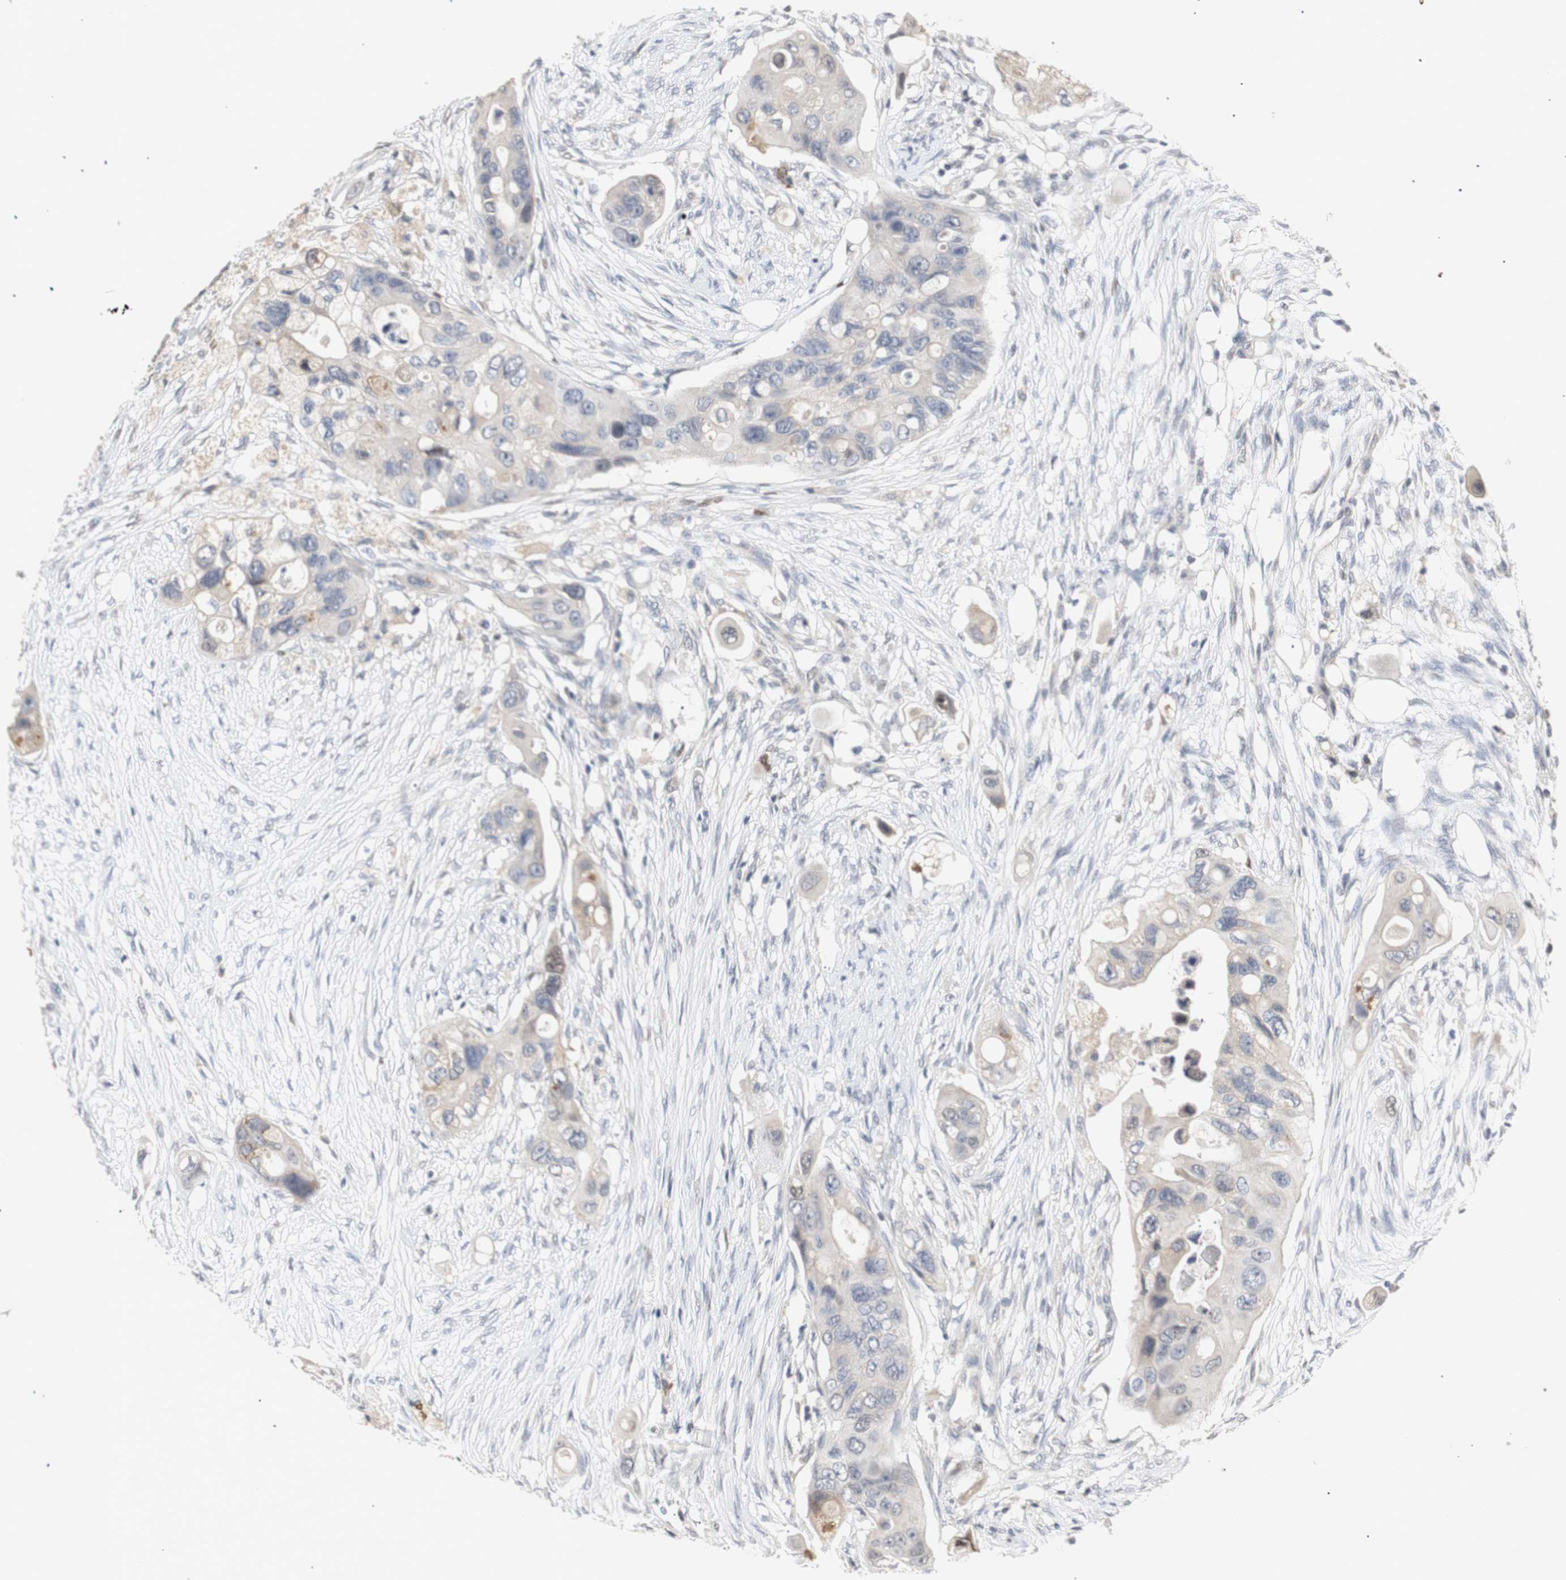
{"staining": {"intensity": "weak", "quantity": "25%-75%", "location": "cytoplasmic/membranous"}, "tissue": "colorectal cancer", "cell_type": "Tumor cells", "image_type": "cancer", "snomed": [{"axis": "morphology", "description": "Adenocarcinoma, NOS"}, {"axis": "topography", "description": "Colon"}], "caption": "Colorectal cancer (adenocarcinoma) was stained to show a protein in brown. There is low levels of weak cytoplasmic/membranous staining in approximately 25%-75% of tumor cells.", "gene": "FOSB", "patient": {"sex": "female", "age": 57}}